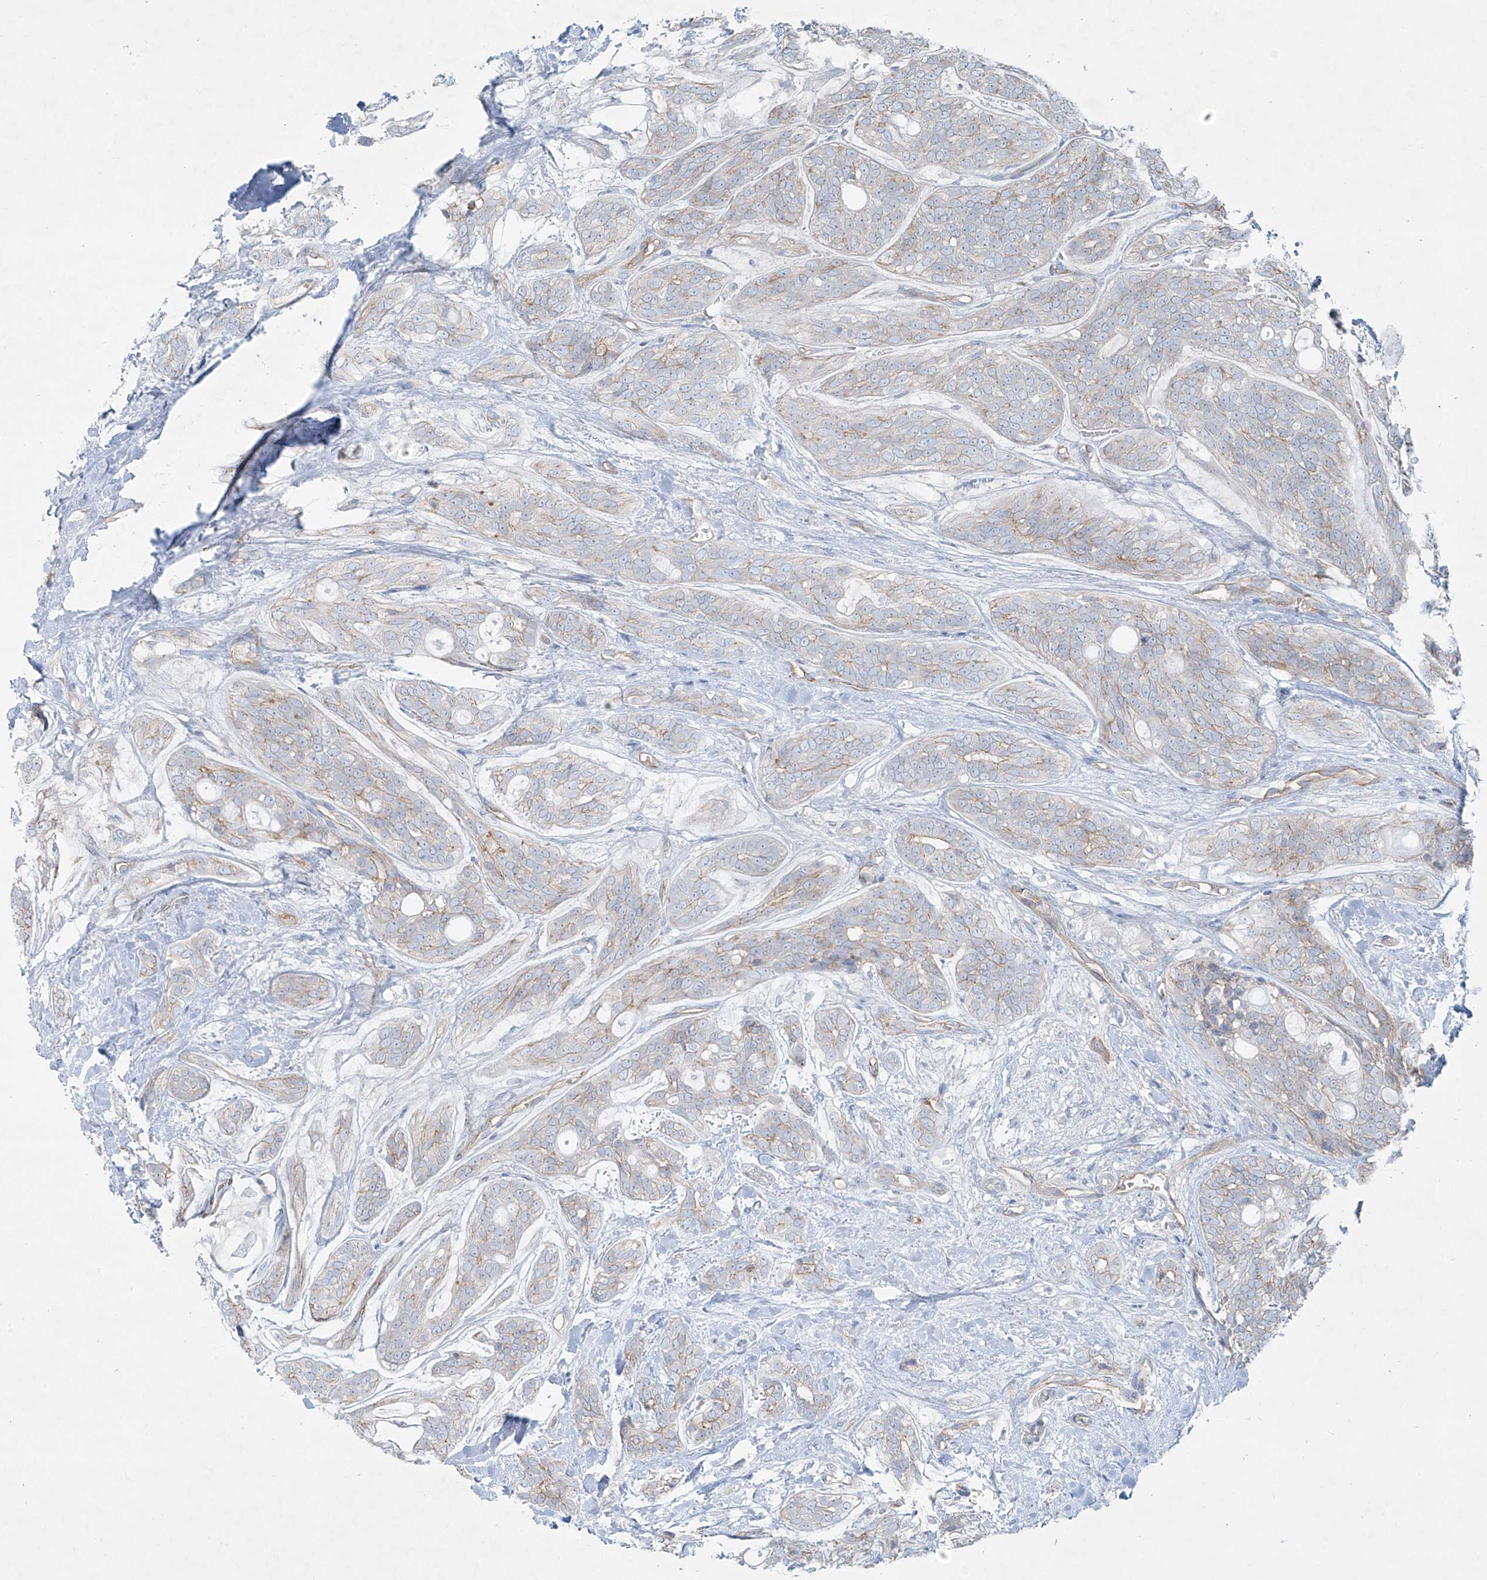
{"staining": {"intensity": "negative", "quantity": "none", "location": "none"}, "tissue": "head and neck cancer", "cell_type": "Tumor cells", "image_type": "cancer", "snomed": [{"axis": "morphology", "description": "Adenocarcinoma, NOS"}, {"axis": "topography", "description": "Head-Neck"}], "caption": "Immunohistochemical staining of human head and neck cancer (adenocarcinoma) reveals no significant staining in tumor cells.", "gene": "VAMP5", "patient": {"sex": "male", "age": 66}}